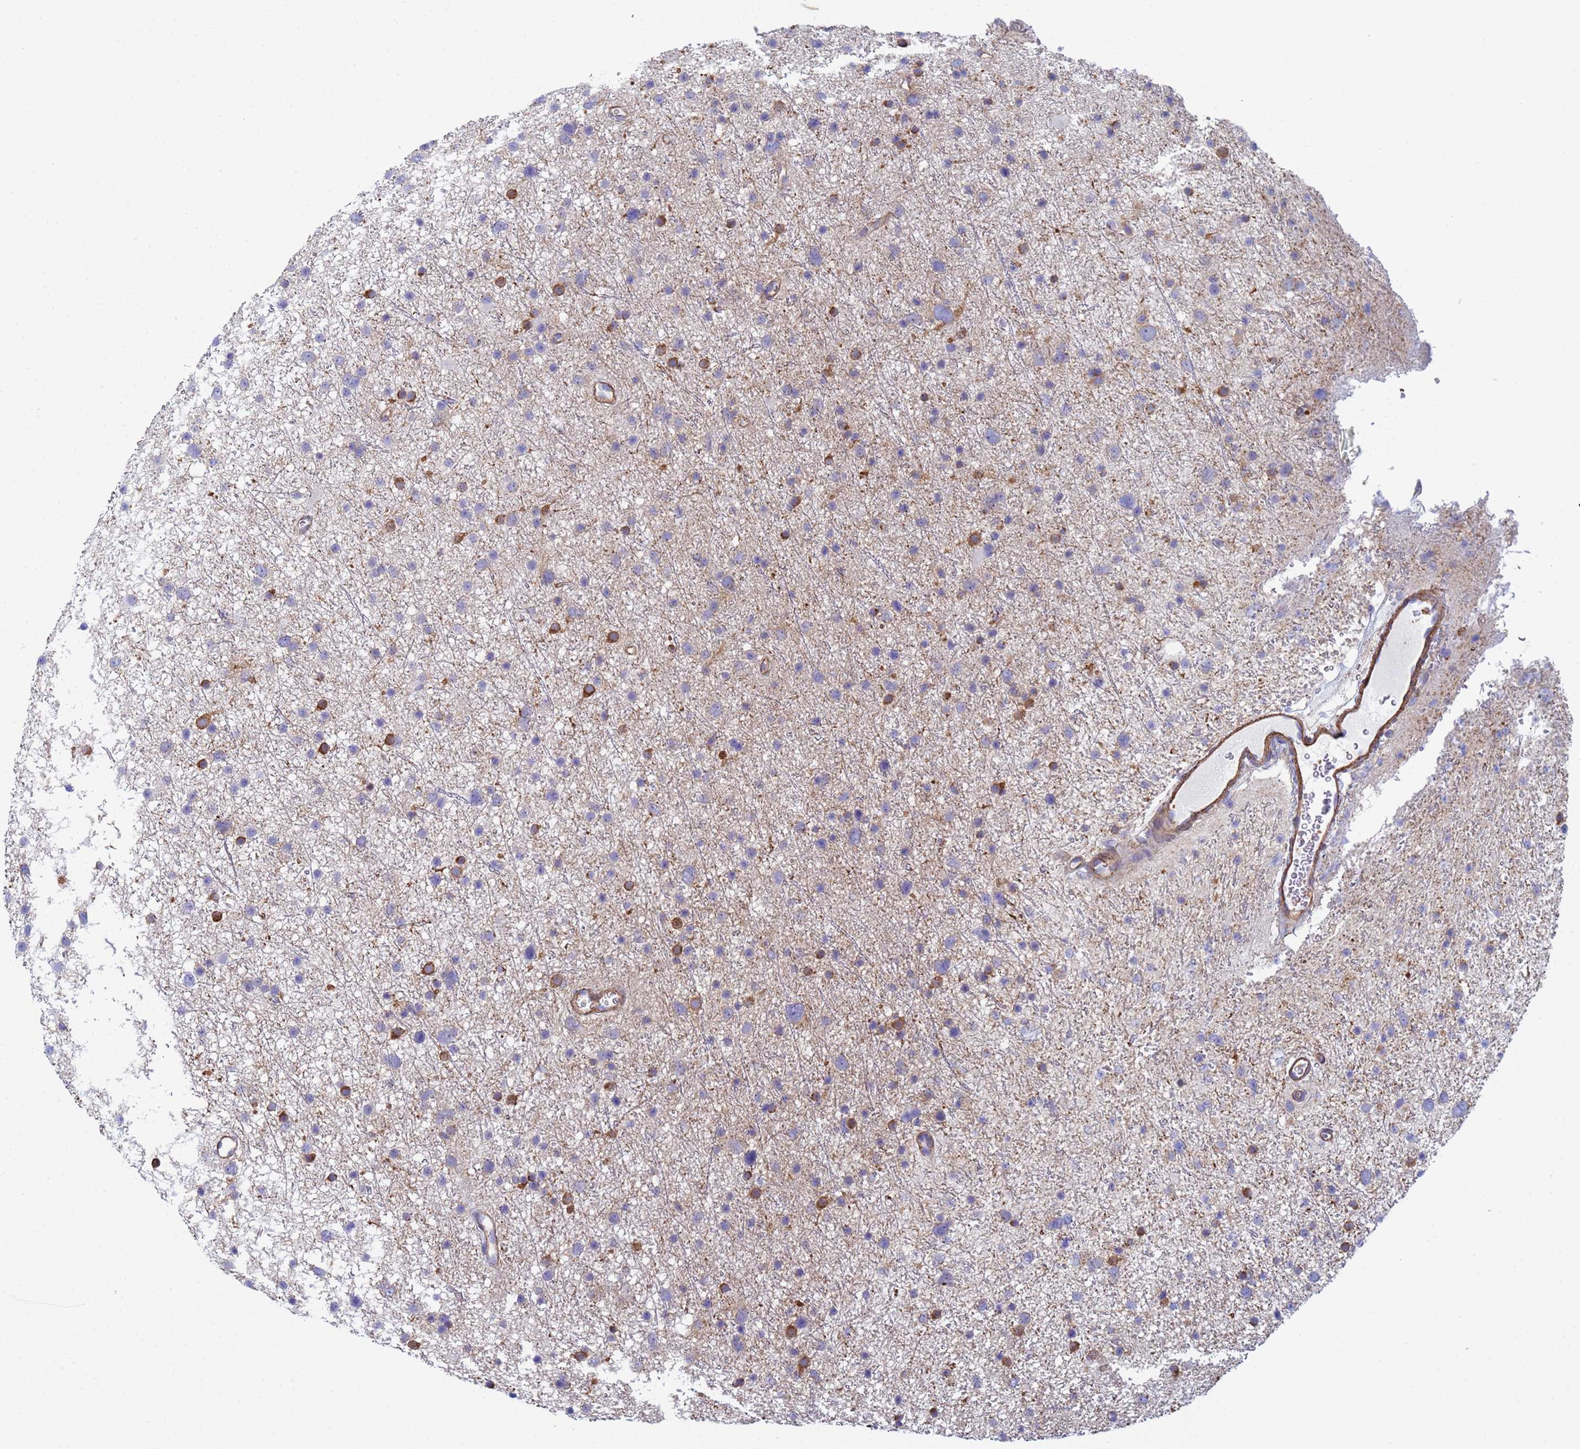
{"staining": {"intensity": "negative", "quantity": "none", "location": "none"}, "tissue": "glioma", "cell_type": "Tumor cells", "image_type": "cancer", "snomed": [{"axis": "morphology", "description": "Glioma, malignant, Low grade"}, {"axis": "topography", "description": "Cerebral cortex"}], "caption": "A high-resolution histopathology image shows immunohistochemistry staining of glioma, which shows no significant staining in tumor cells.", "gene": "ZNG1B", "patient": {"sex": "female", "age": 39}}